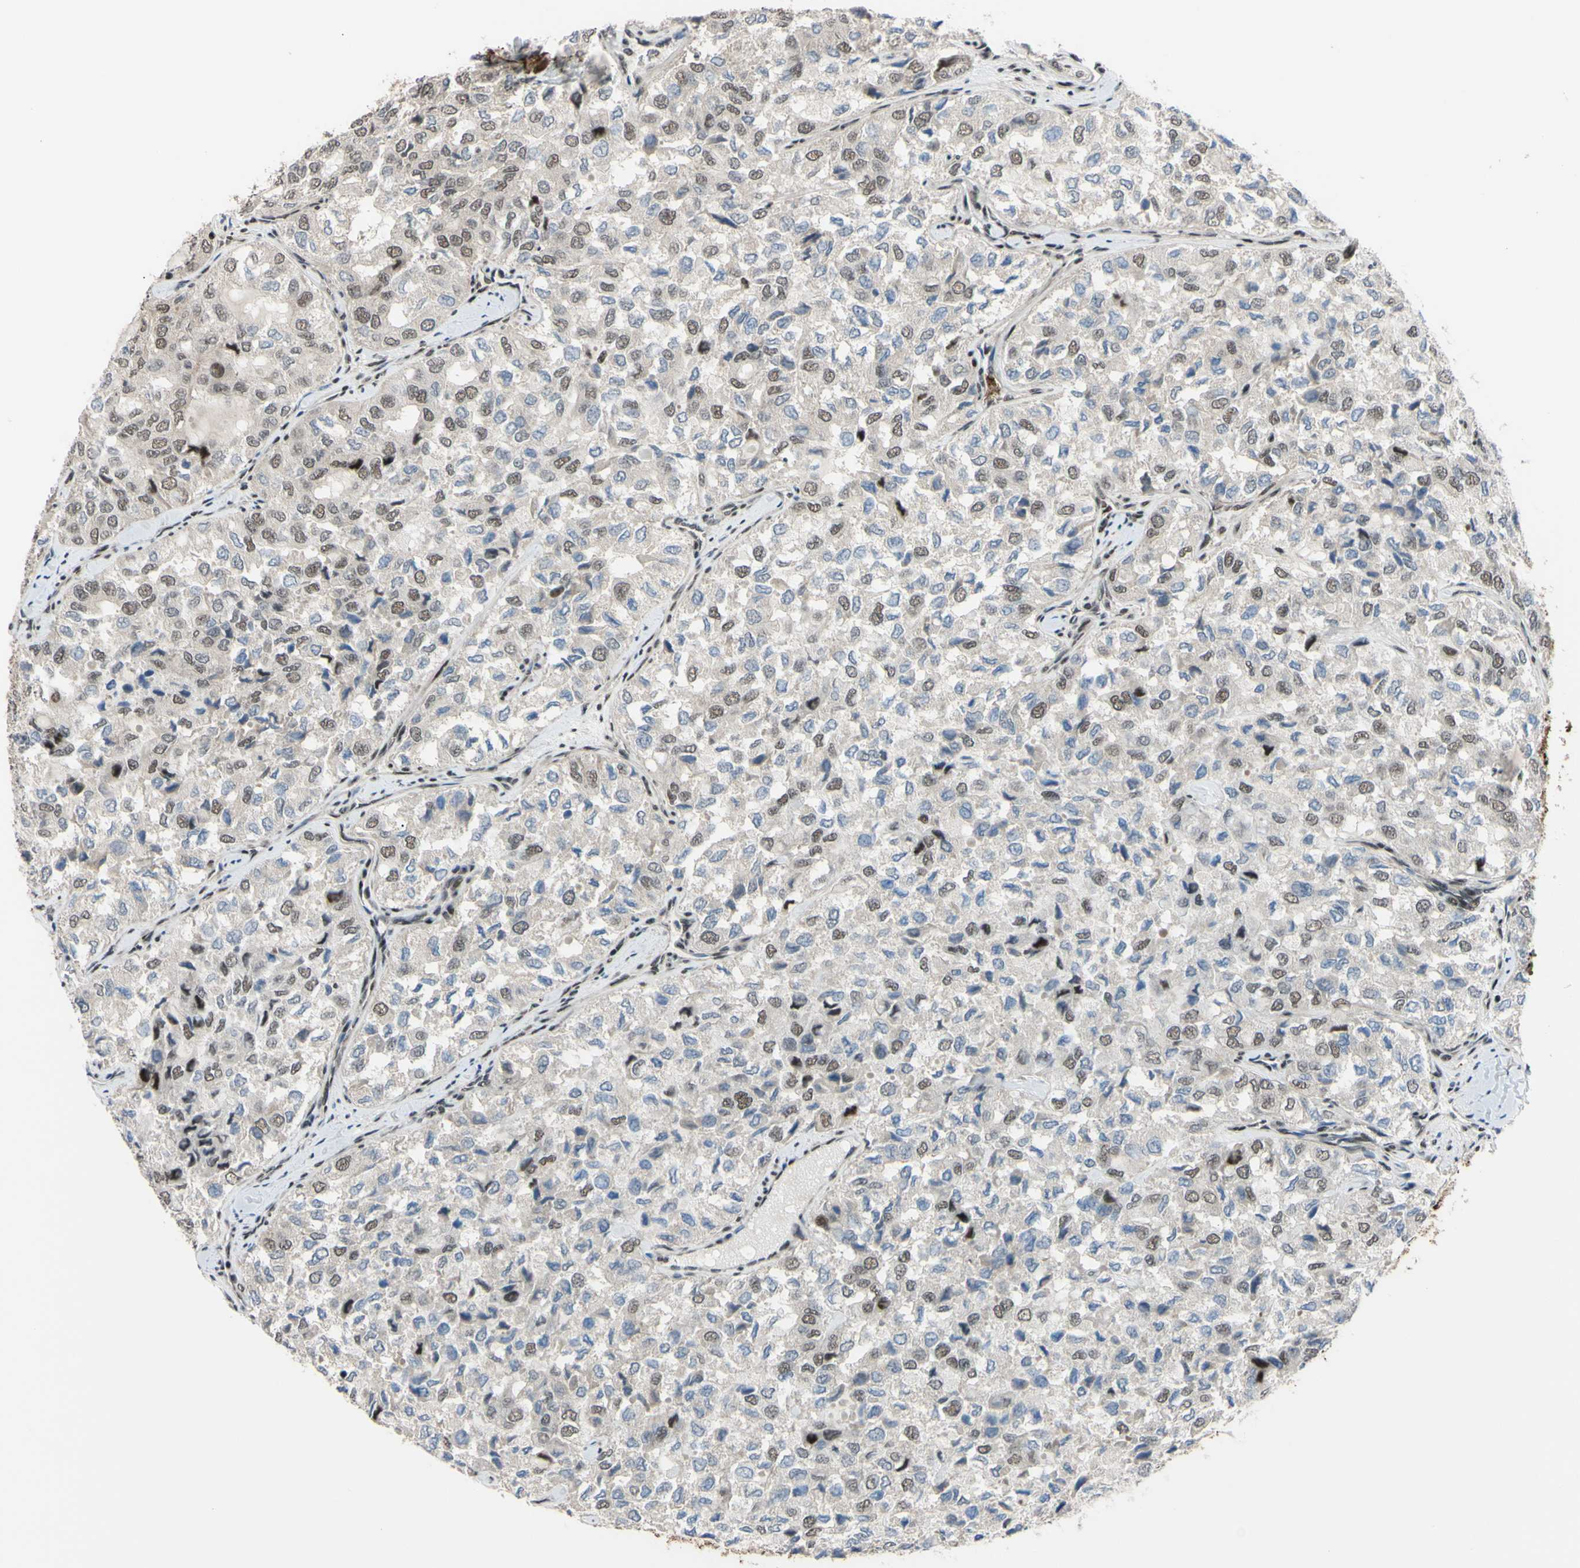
{"staining": {"intensity": "weak", "quantity": "25%-75%", "location": "nuclear"}, "tissue": "thyroid cancer", "cell_type": "Tumor cells", "image_type": "cancer", "snomed": [{"axis": "morphology", "description": "Follicular adenoma carcinoma, NOS"}, {"axis": "topography", "description": "Thyroid gland"}], "caption": "A photomicrograph of human thyroid follicular adenoma carcinoma stained for a protein demonstrates weak nuclear brown staining in tumor cells. Using DAB (brown) and hematoxylin (blue) stains, captured at high magnification using brightfield microscopy.", "gene": "THAP12", "patient": {"sex": "male", "age": 75}}